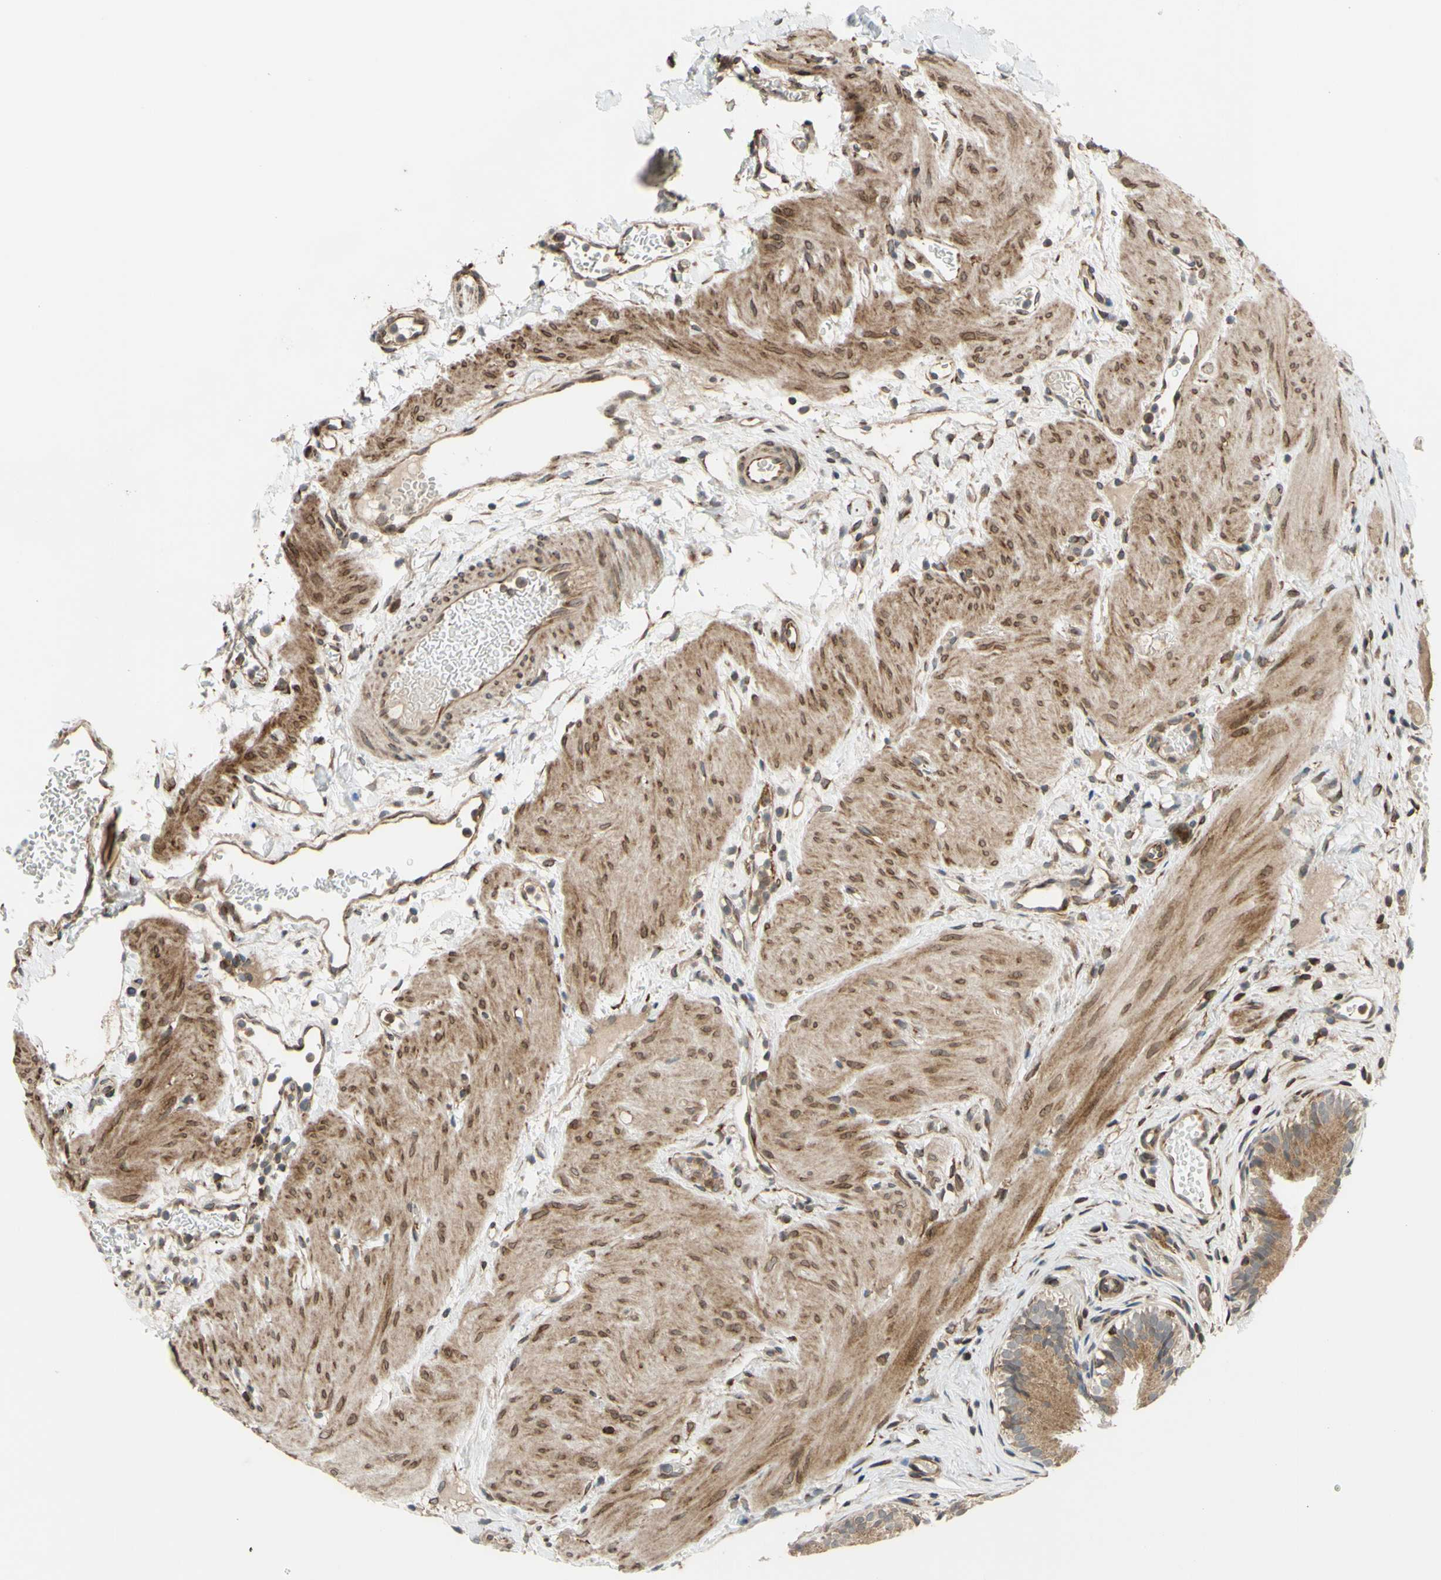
{"staining": {"intensity": "moderate", "quantity": ">75%", "location": "cytoplasmic/membranous"}, "tissue": "gallbladder", "cell_type": "Glandular cells", "image_type": "normal", "snomed": [{"axis": "morphology", "description": "Normal tissue, NOS"}, {"axis": "topography", "description": "Gallbladder"}], "caption": "This micrograph demonstrates immunohistochemistry staining of unremarkable human gallbladder, with medium moderate cytoplasmic/membranous expression in about >75% of glandular cells.", "gene": "PRAF2", "patient": {"sex": "female", "age": 26}}